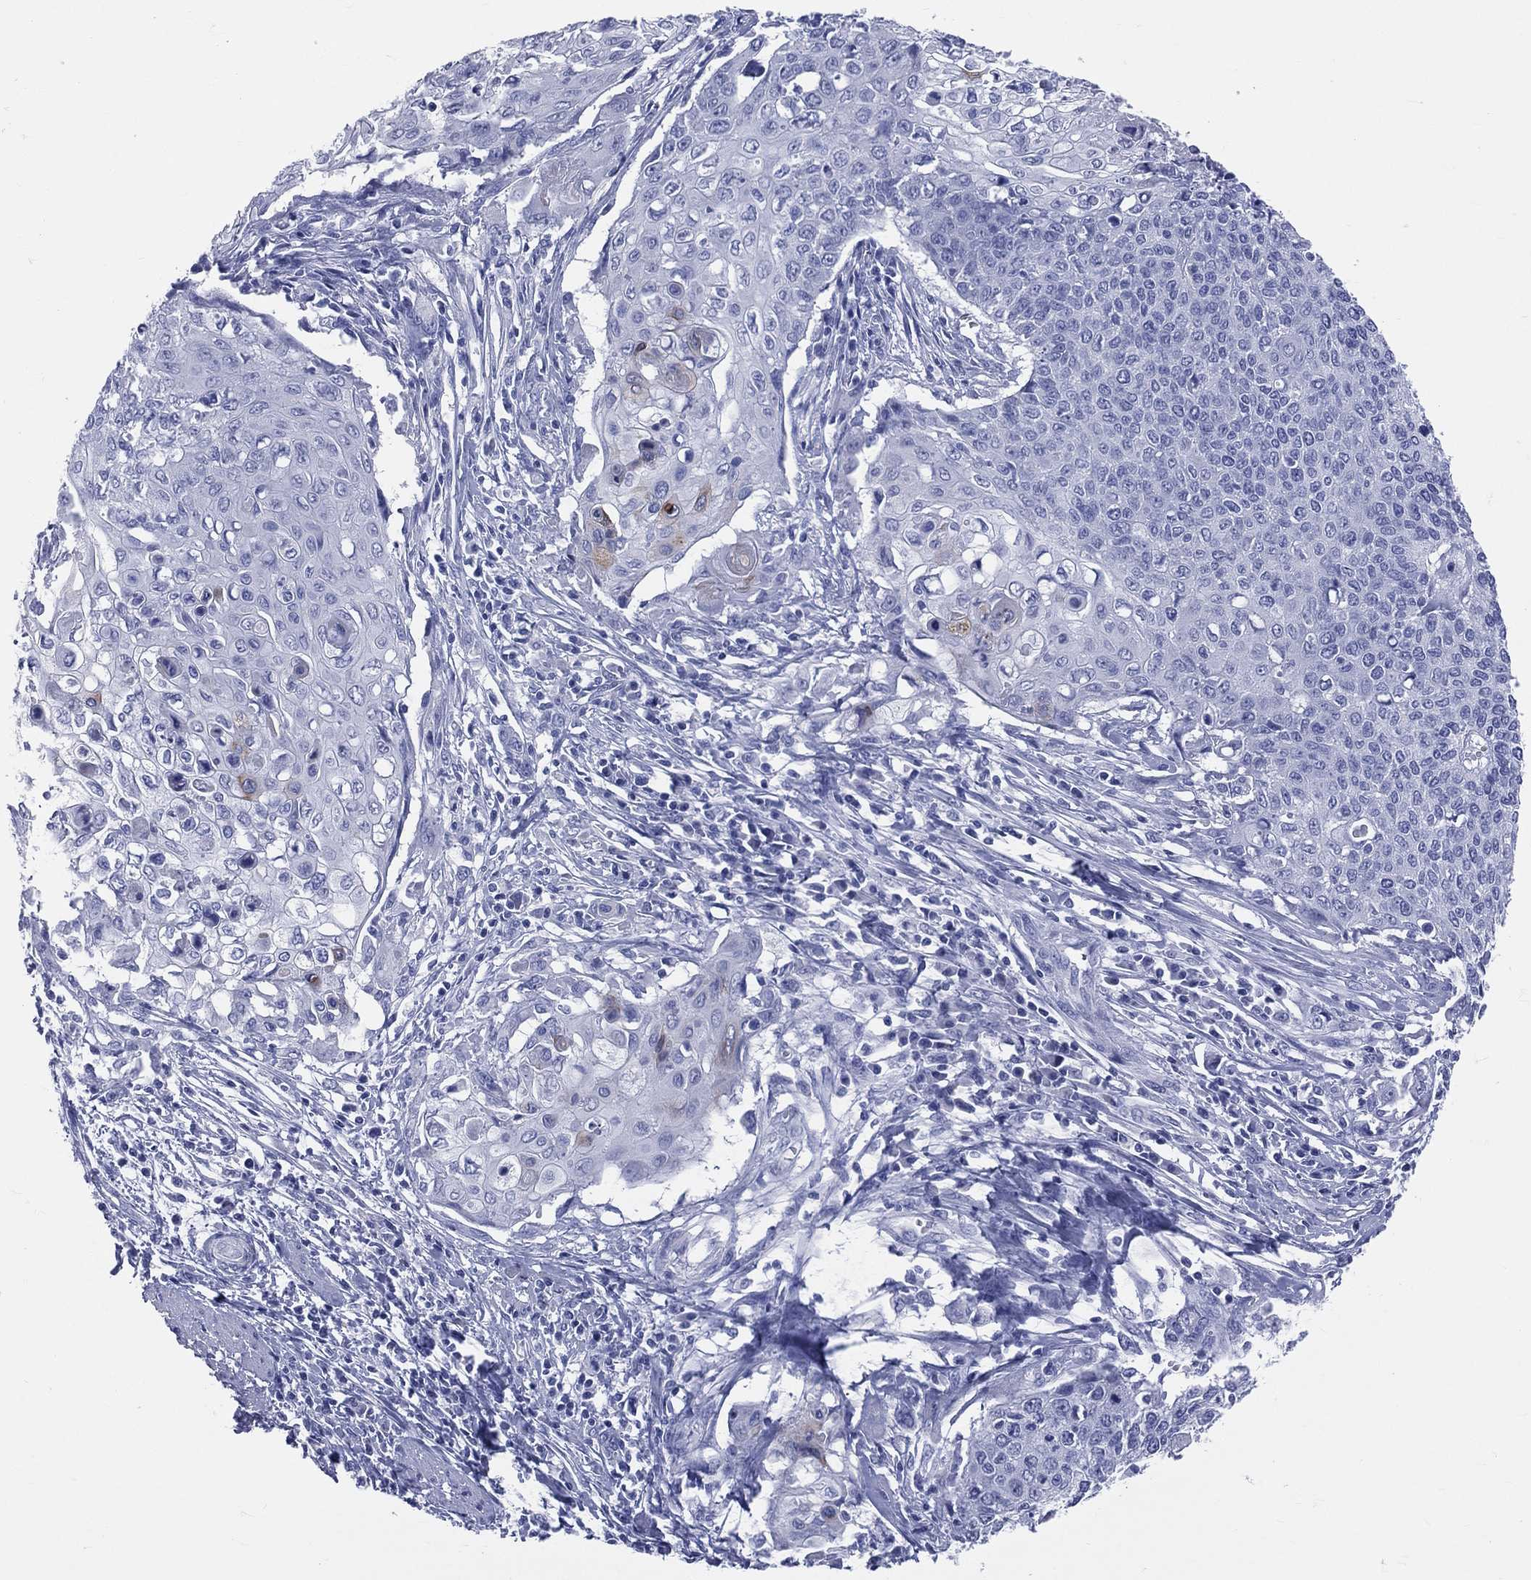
{"staining": {"intensity": "negative", "quantity": "none", "location": "none"}, "tissue": "cervical cancer", "cell_type": "Tumor cells", "image_type": "cancer", "snomed": [{"axis": "morphology", "description": "Squamous cell carcinoma, NOS"}, {"axis": "topography", "description": "Cervix"}], "caption": "Tumor cells are negative for brown protein staining in cervical cancer (squamous cell carcinoma). Nuclei are stained in blue.", "gene": "CYLC1", "patient": {"sex": "female", "age": 39}}